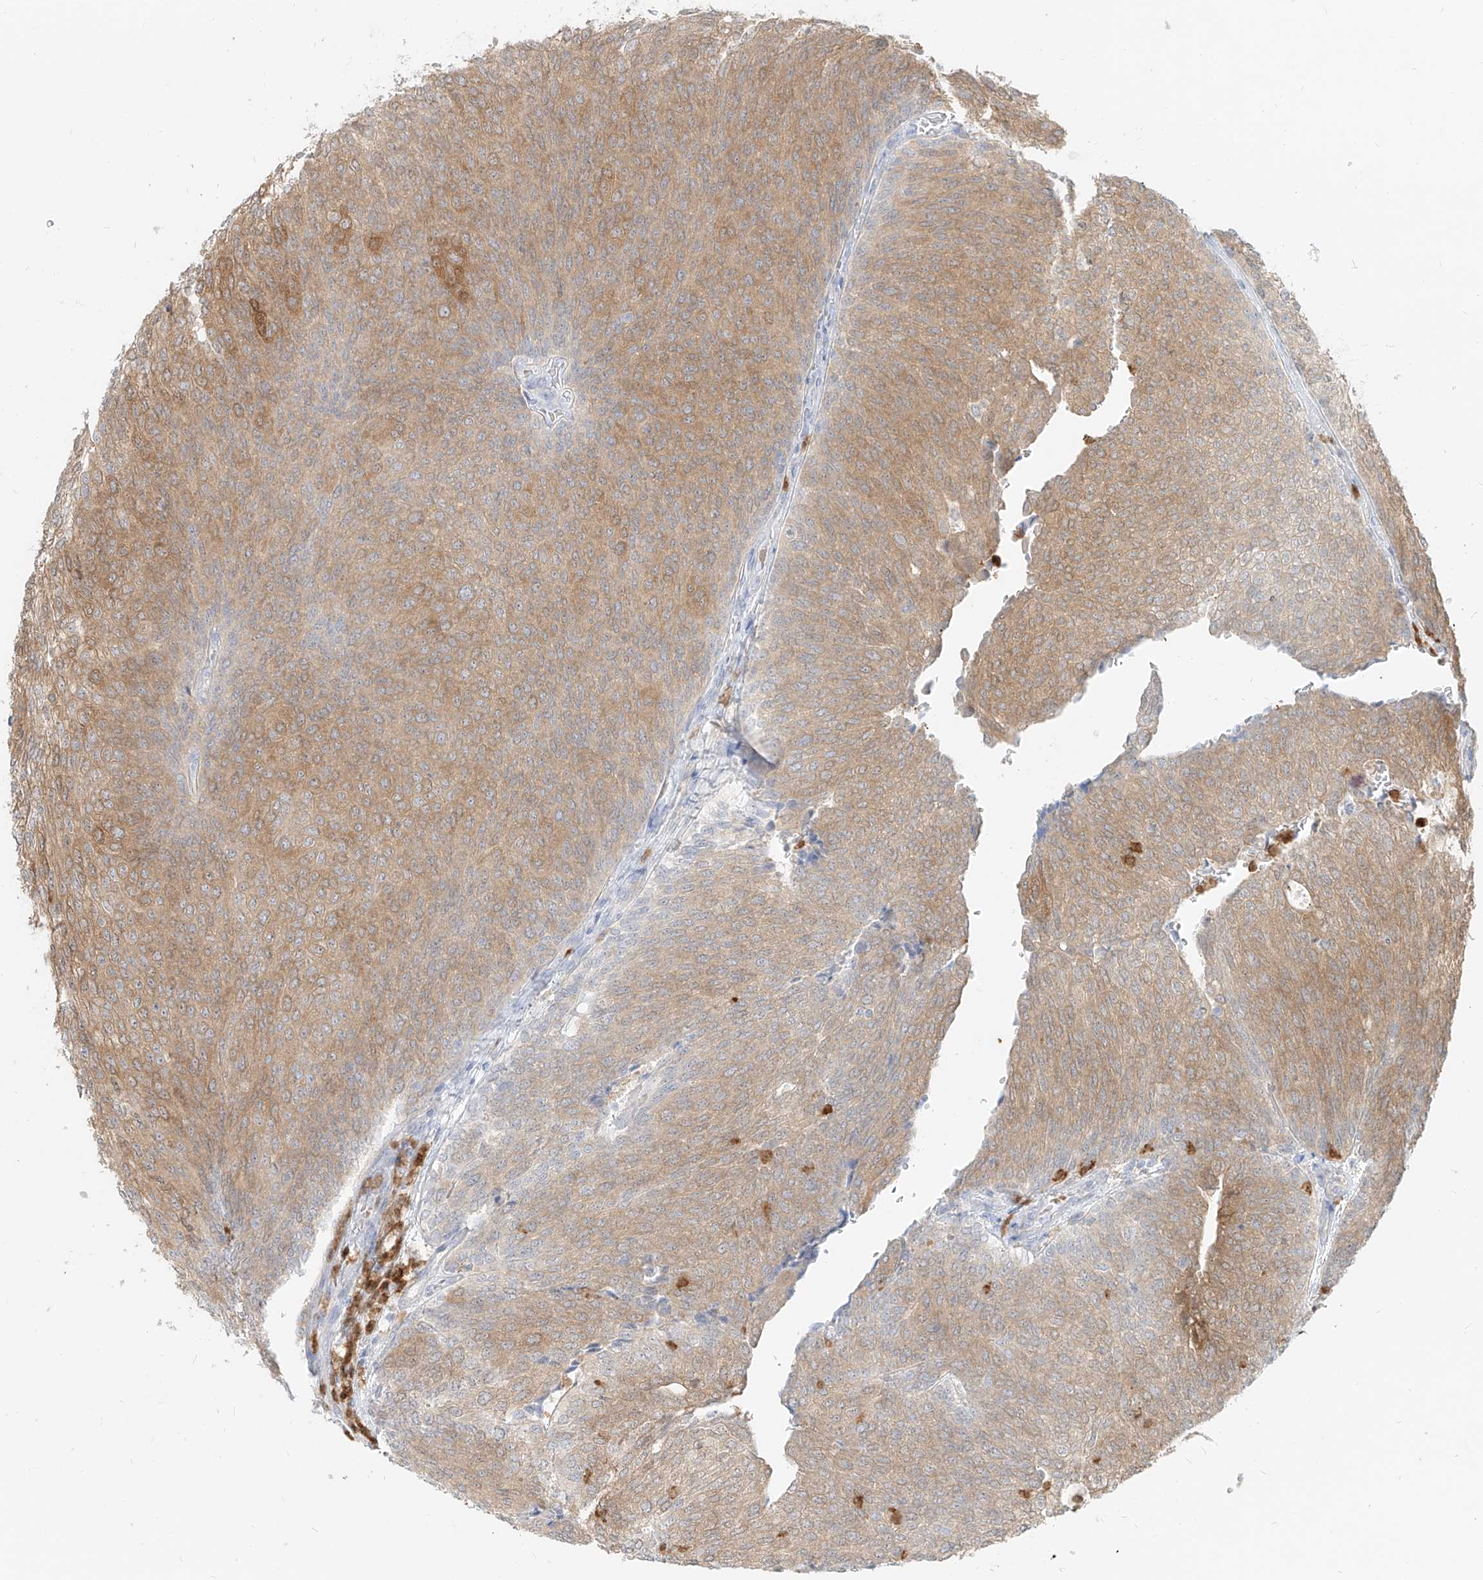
{"staining": {"intensity": "moderate", "quantity": "25%-75%", "location": "cytoplasmic/membranous"}, "tissue": "urothelial cancer", "cell_type": "Tumor cells", "image_type": "cancer", "snomed": [{"axis": "morphology", "description": "Urothelial carcinoma, Low grade"}, {"axis": "topography", "description": "Urinary bladder"}], "caption": "An IHC photomicrograph of neoplastic tissue is shown. Protein staining in brown shows moderate cytoplasmic/membranous positivity in urothelial cancer within tumor cells. The staining is performed using DAB brown chromogen to label protein expression. The nuclei are counter-stained blue using hematoxylin.", "gene": "PGD", "patient": {"sex": "female", "age": 79}}